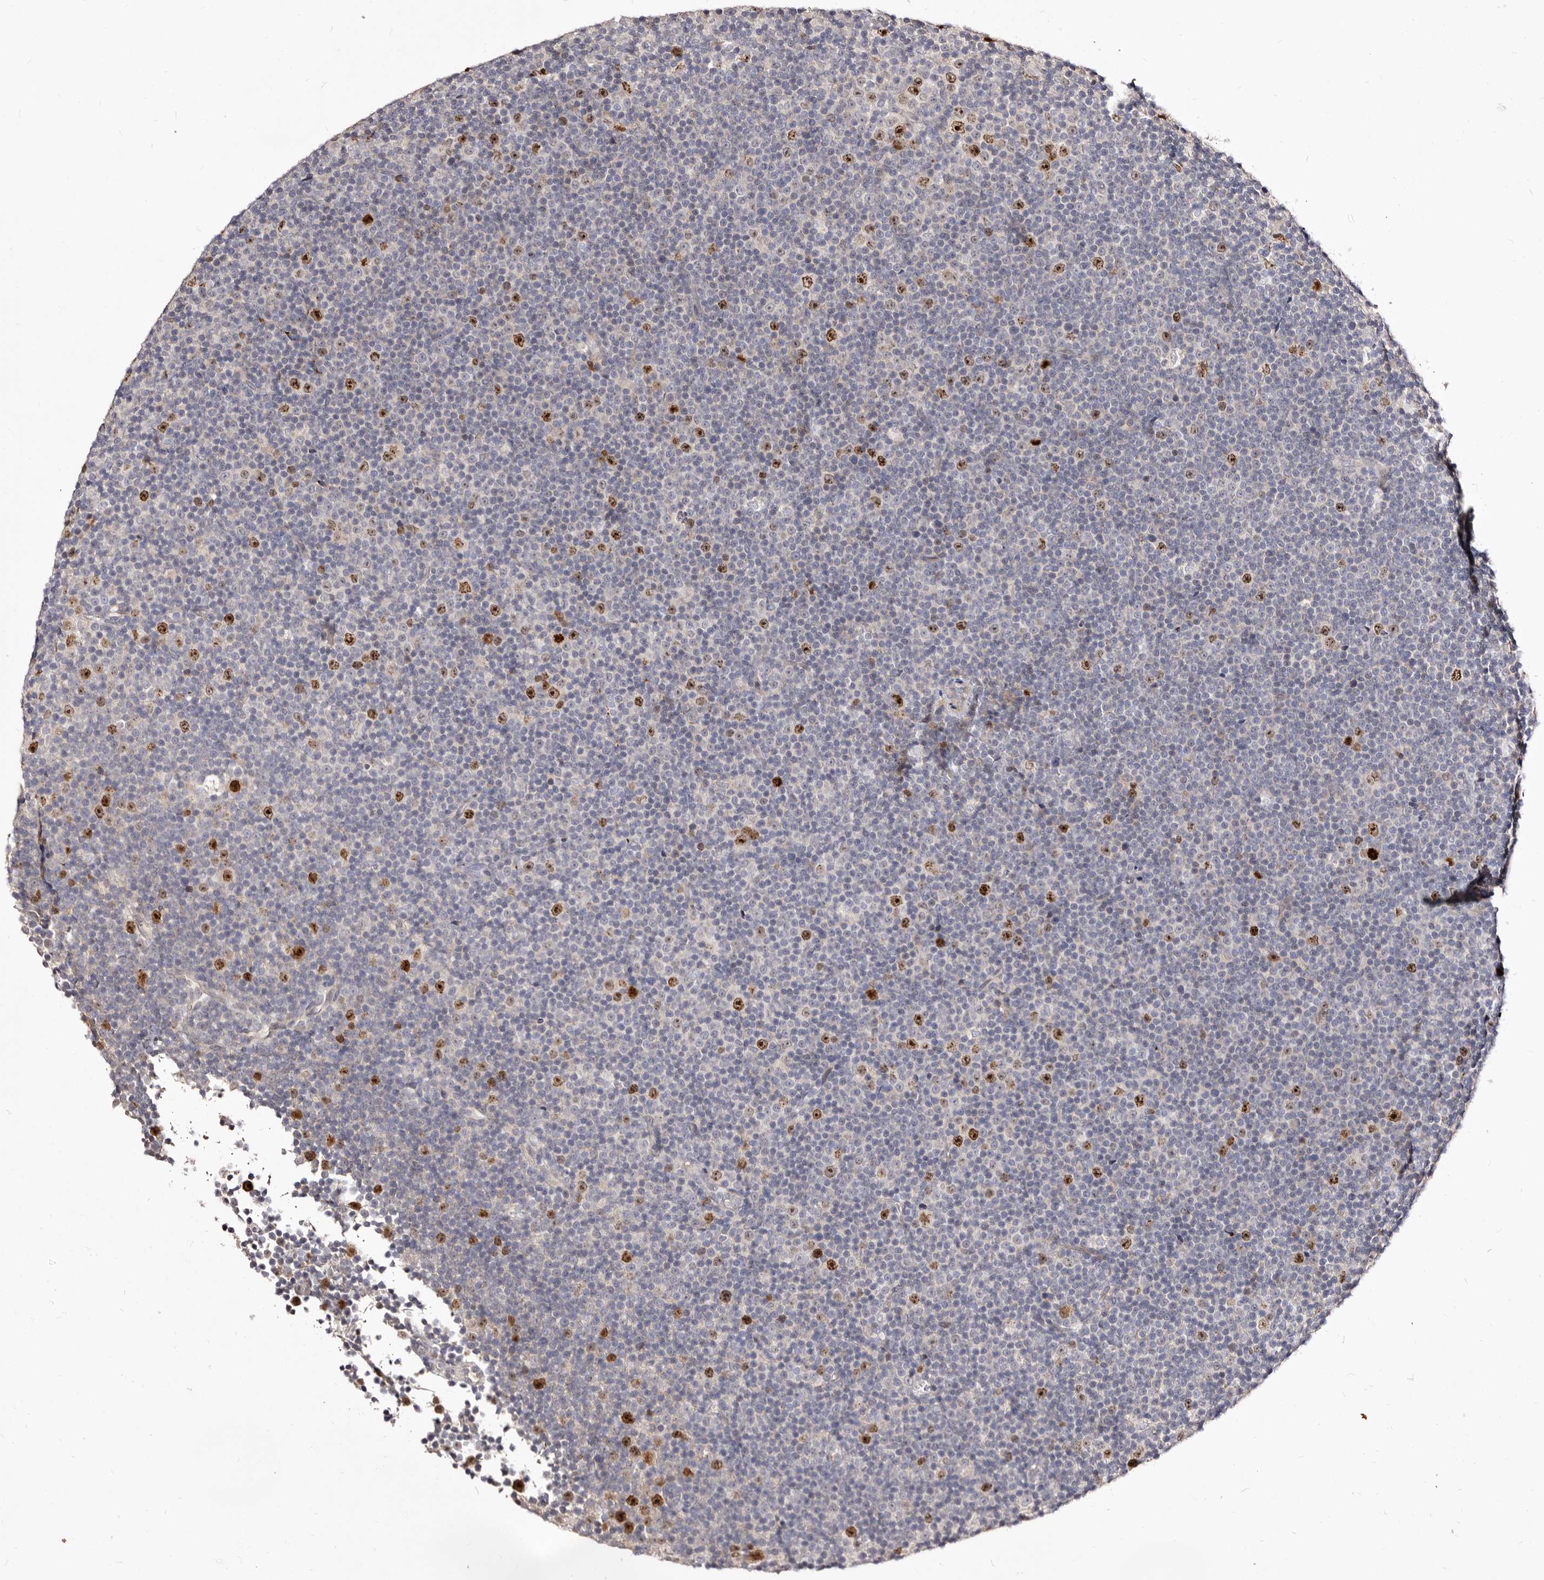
{"staining": {"intensity": "strong", "quantity": "<25%", "location": "nuclear"}, "tissue": "lymphoma", "cell_type": "Tumor cells", "image_type": "cancer", "snomed": [{"axis": "morphology", "description": "Malignant lymphoma, non-Hodgkin's type, Low grade"}, {"axis": "topography", "description": "Lymph node"}], "caption": "Immunohistochemical staining of lymphoma reveals medium levels of strong nuclear protein positivity in approximately <25% of tumor cells. The staining was performed using DAB to visualize the protein expression in brown, while the nuclei were stained in blue with hematoxylin (Magnification: 20x).", "gene": "CDCA8", "patient": {"sex": "female", "age": 67}}